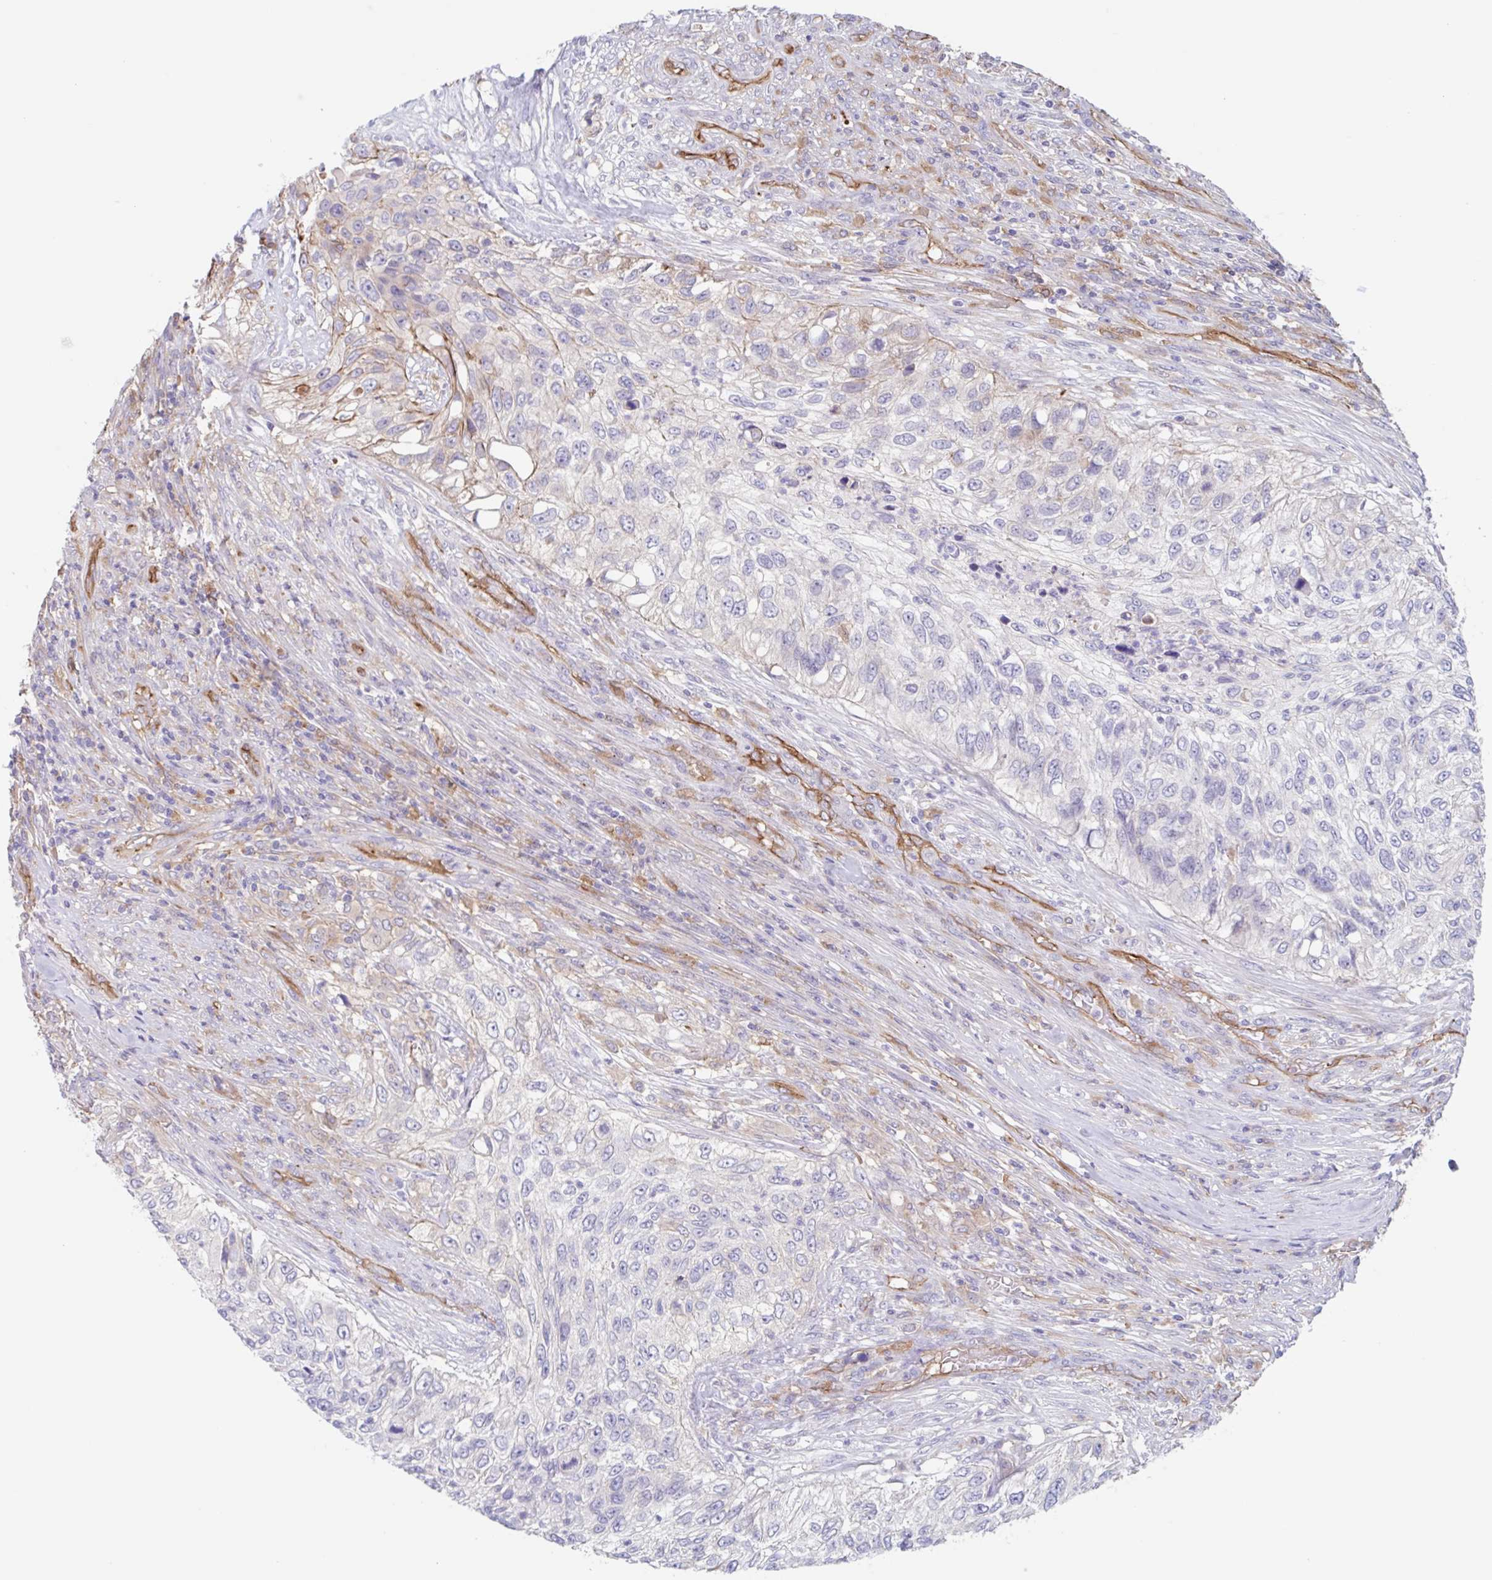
{"staining": {"intensity": "negative", "quantity": "none", "location": "none"}, "tissue": "urothelial cancer", "cell_type": "Tumor cells", "image_type": "cancer", "snomed": [{"axis": "morphology", "description": "Urothelial carcinoma, High grade"}, {"axis": "topography", "description": "Urinary bladder"}], "caption": "Tumor cells show no significant protein staining in urothelial cancer.", "gene": "EHD4", "patient": {"sex": "female", "age": 60}}